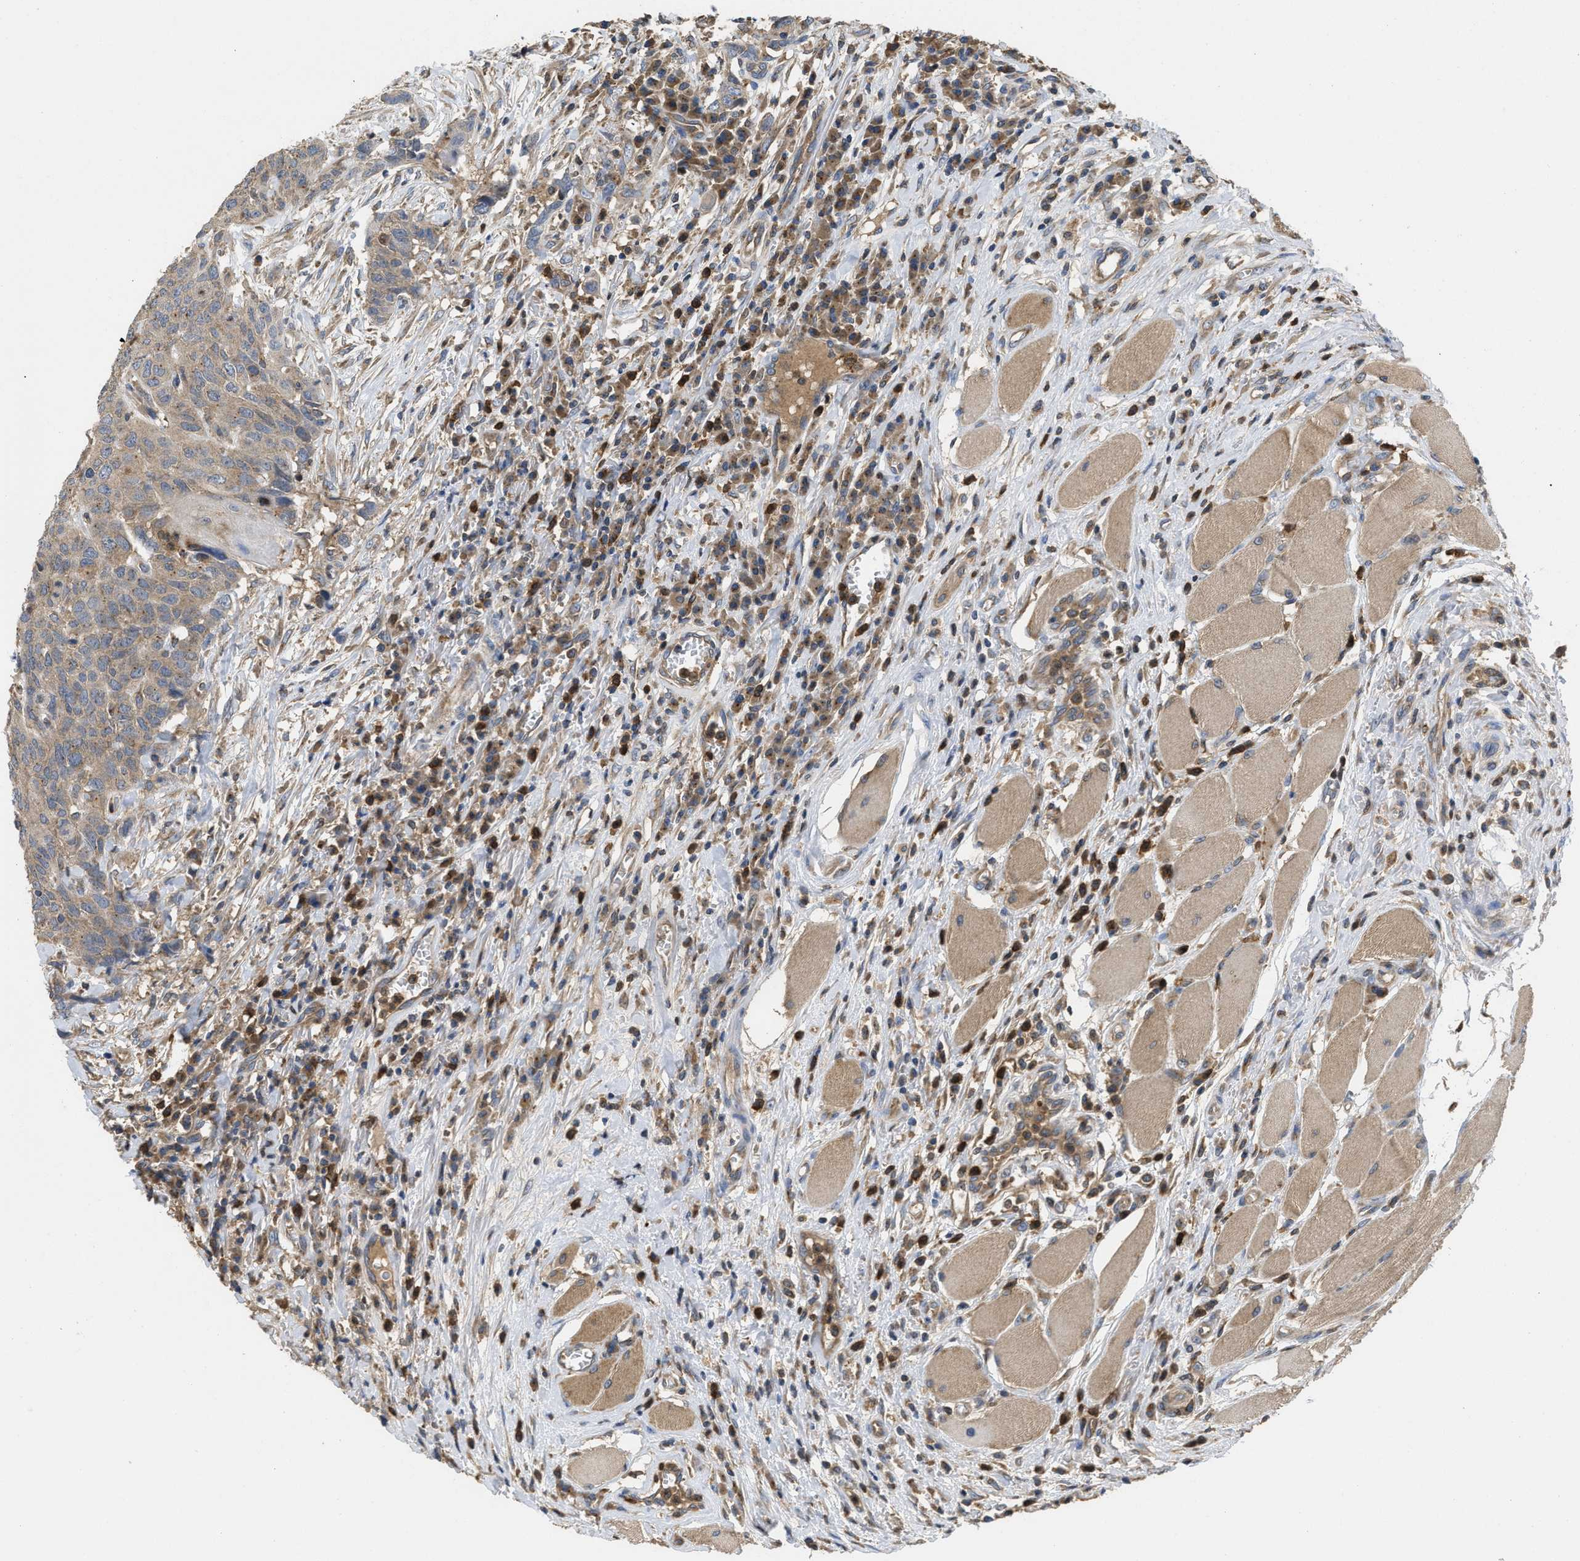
{"staining": {"intensity": "weak", "quantity": "25%-75%", "location": "cytoplasmic/membranous"}, "tissue": "head and neck cancer", "cell_type": "Tumor cells", "image_type": "cancer", "snomed": [{"axis": "morphology", "description": "Squamous cell carcinoma, NOS"}, {"axis": "topography", "description": "Head-Neck"}], "caption": "Weak cytoplasmic/membranous positivity is present in about 25%-75% of tumor cells in head and neck squamous cell carcinoma.", "gene": "RNF216", "patient": {"sex": "male", "age": 66}}